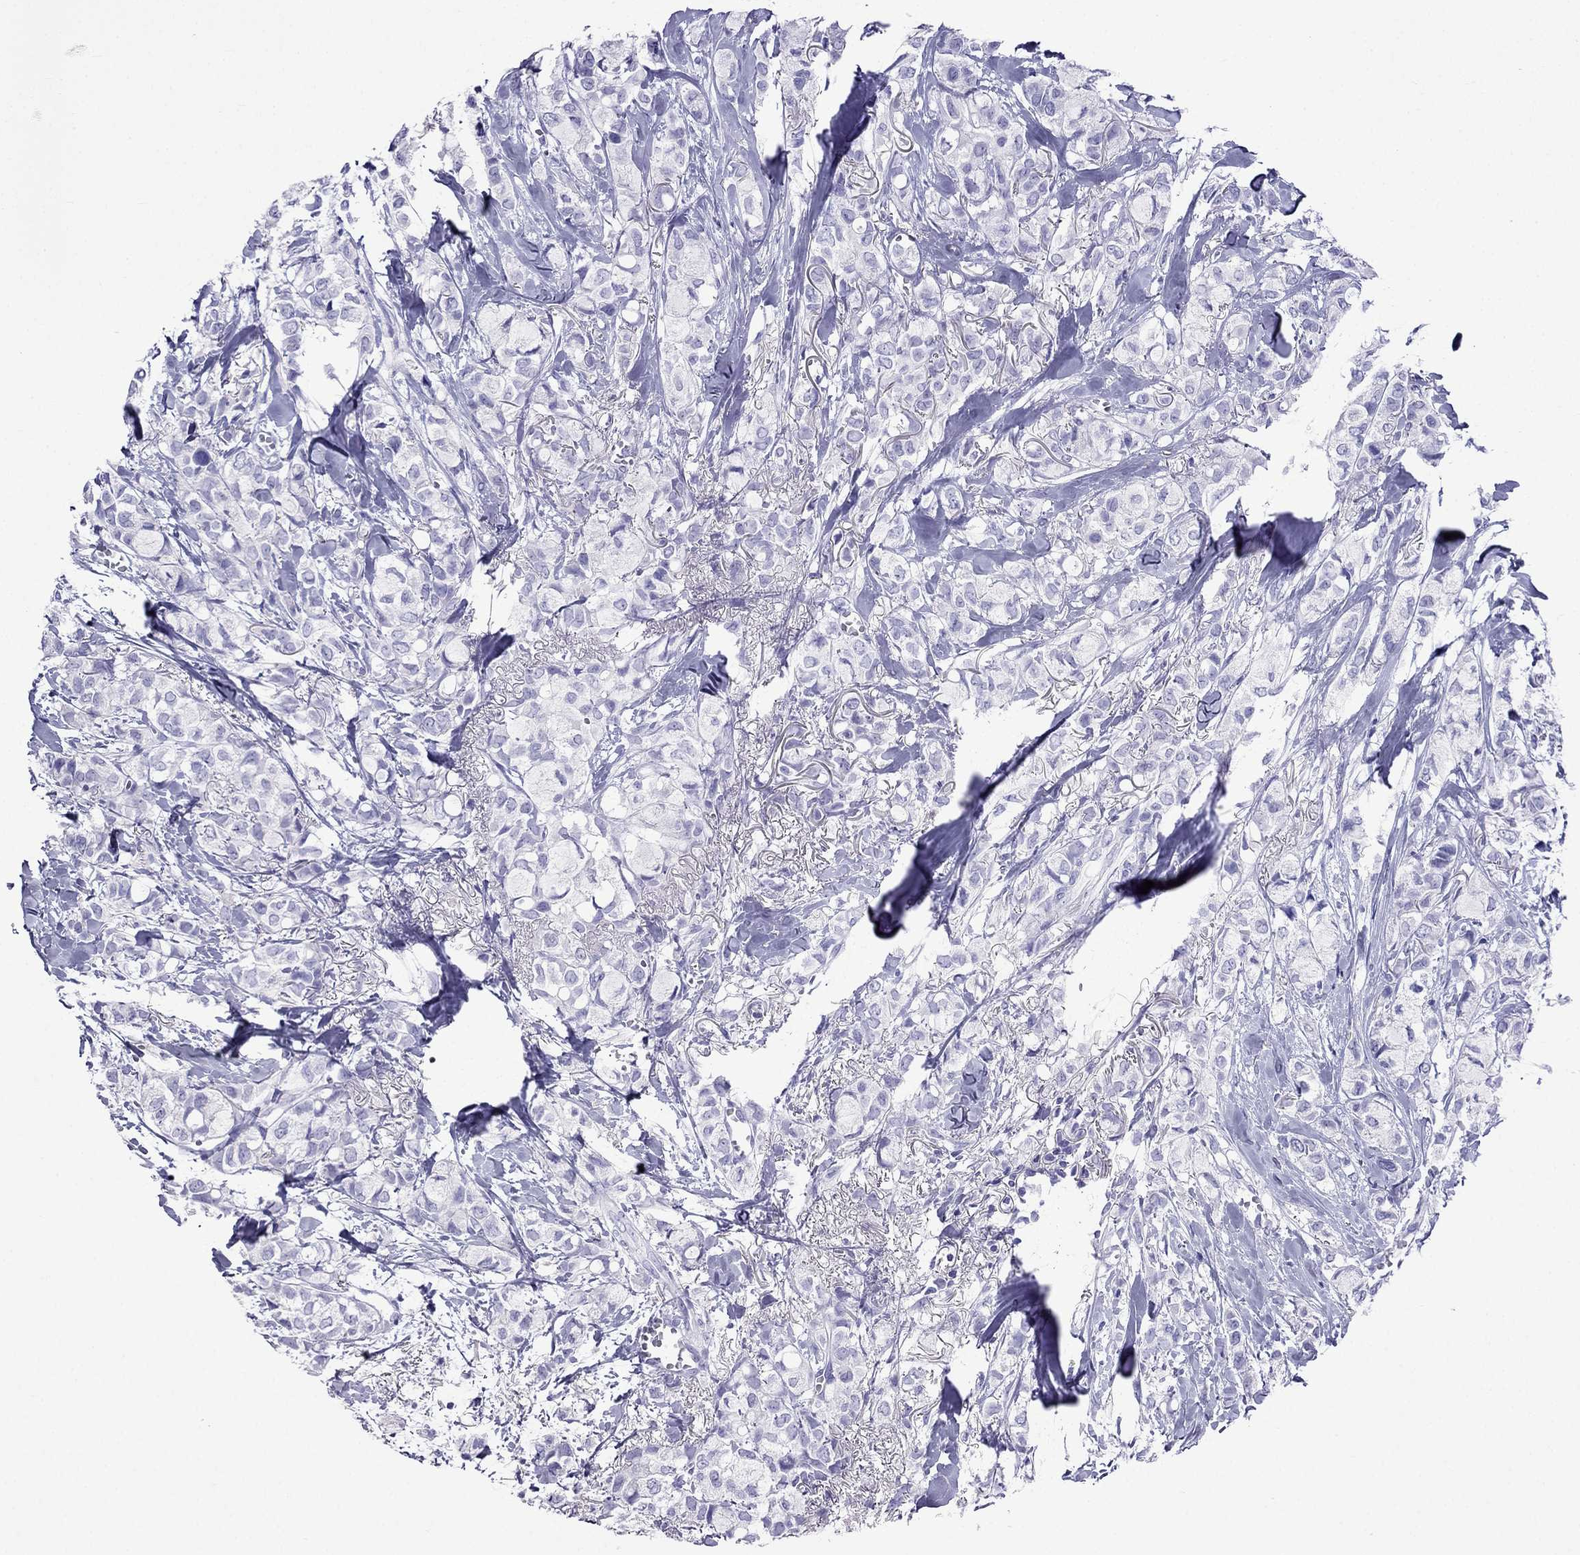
{"staining": {"intensity": "negative", "quantity": "none", "location": "none"}, "tissue": "breast cancer", "cell_type": "Tumor cells", "image_type": "cancer", "snomed": [{"axis": "morphology", "description": "Duct carcinoma"}, {"axis": "topography", "description": "Breast"}], "caption": "This is a micrograph of IHC staining of intraductal carcinoma (breast), which shows no staining in tumor cells.", "gene": "ARR3", "patient": {"sex": "female", "age": 85}}